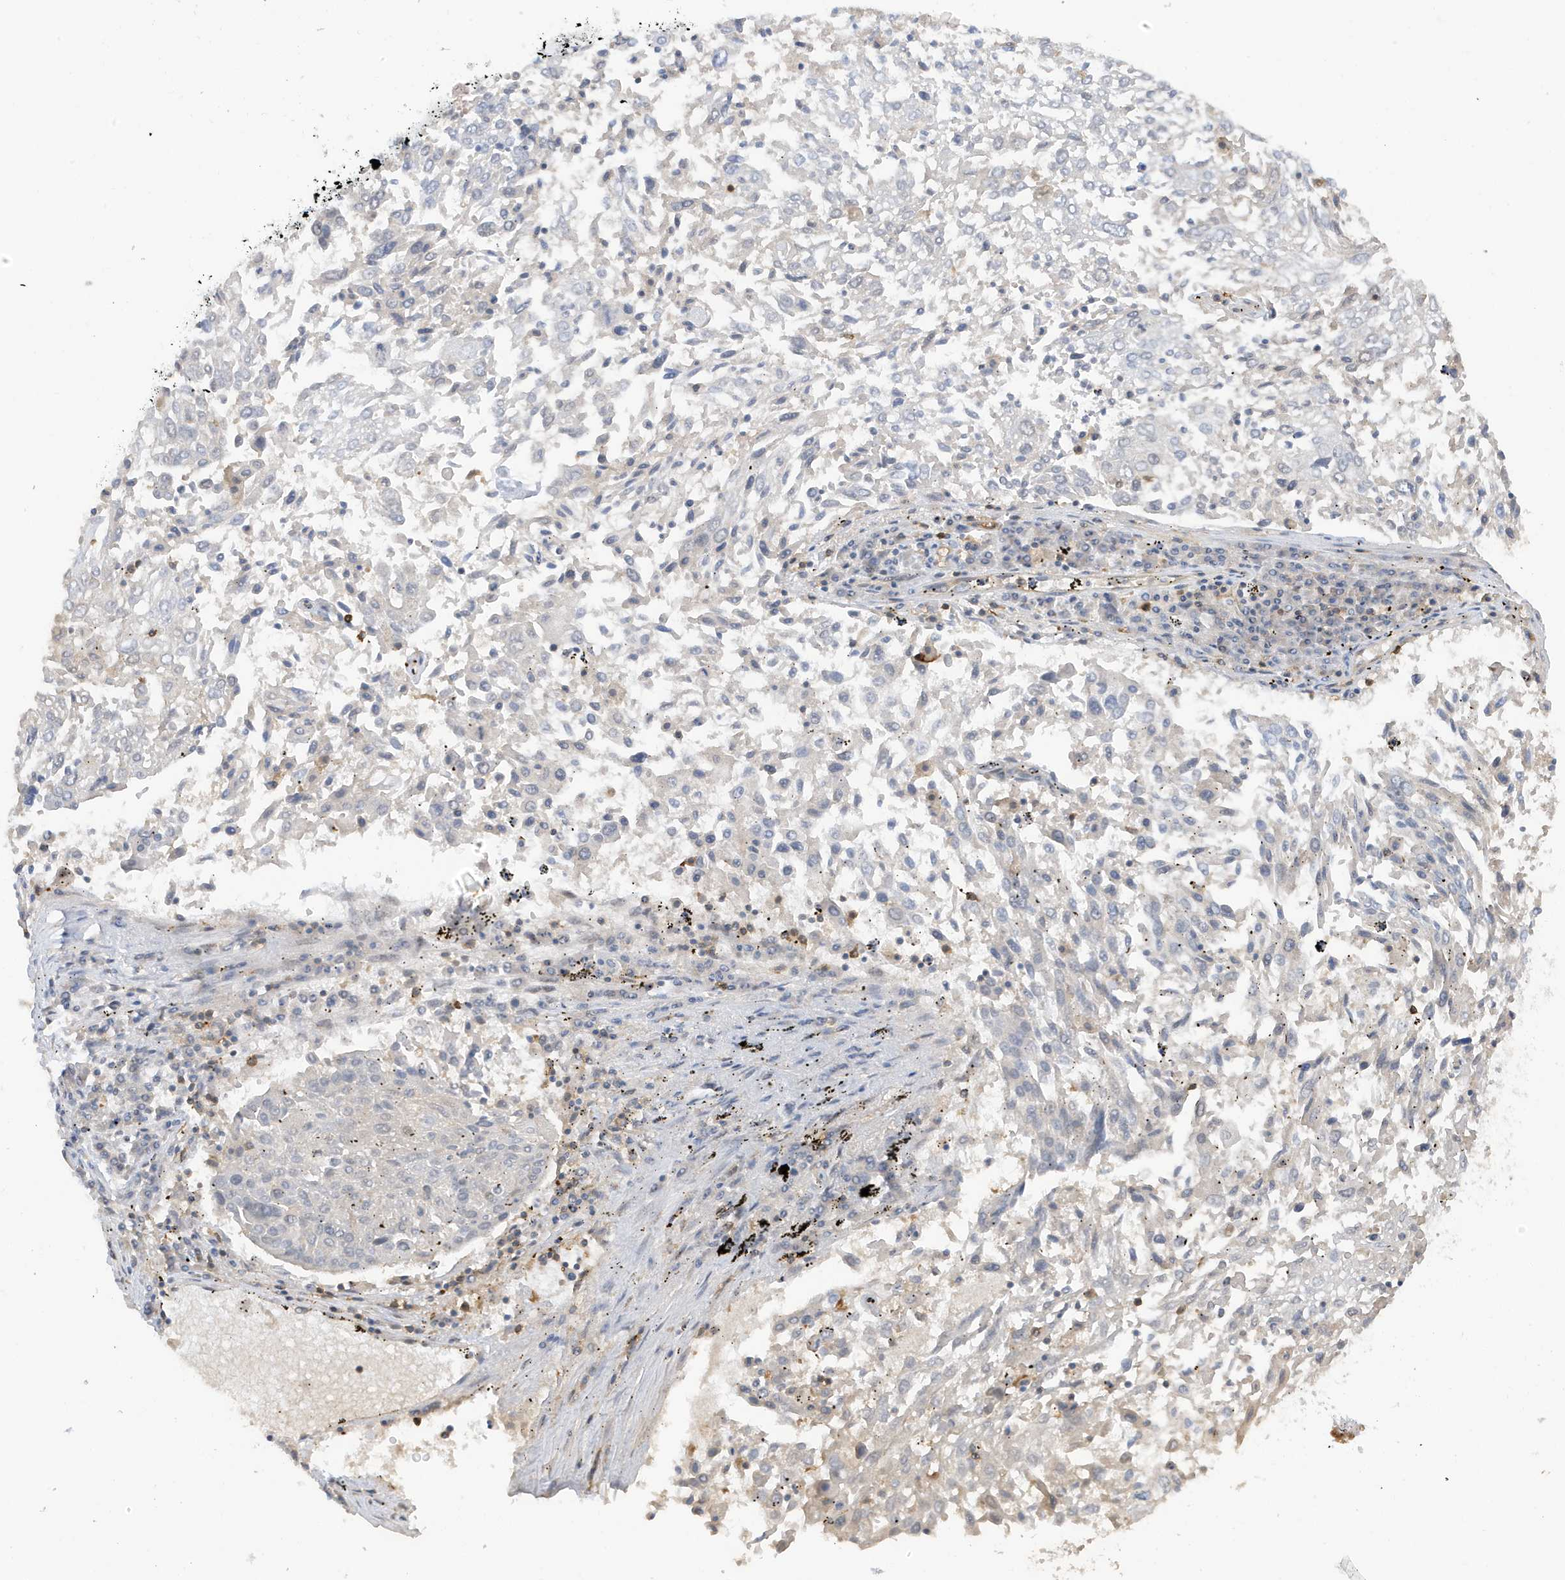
{"staining": {"intensity": "negative", "quantity": "none", "location": "none"}, "tissue": "lung cancer", "cell_type": "Tumor cells", "image_type": "cancer", "snomed": [{"axis": "morphology", "description": "Squamous cell carcinoma, NOS"}, {"axis": "topography", "description": "Lung"}], "caption": "Tumor cells are negative for protein expression in human lung squamous cell carcinoma.", "gene": "PHACTR2", "patient": {"sex": "male", "age": 65}}